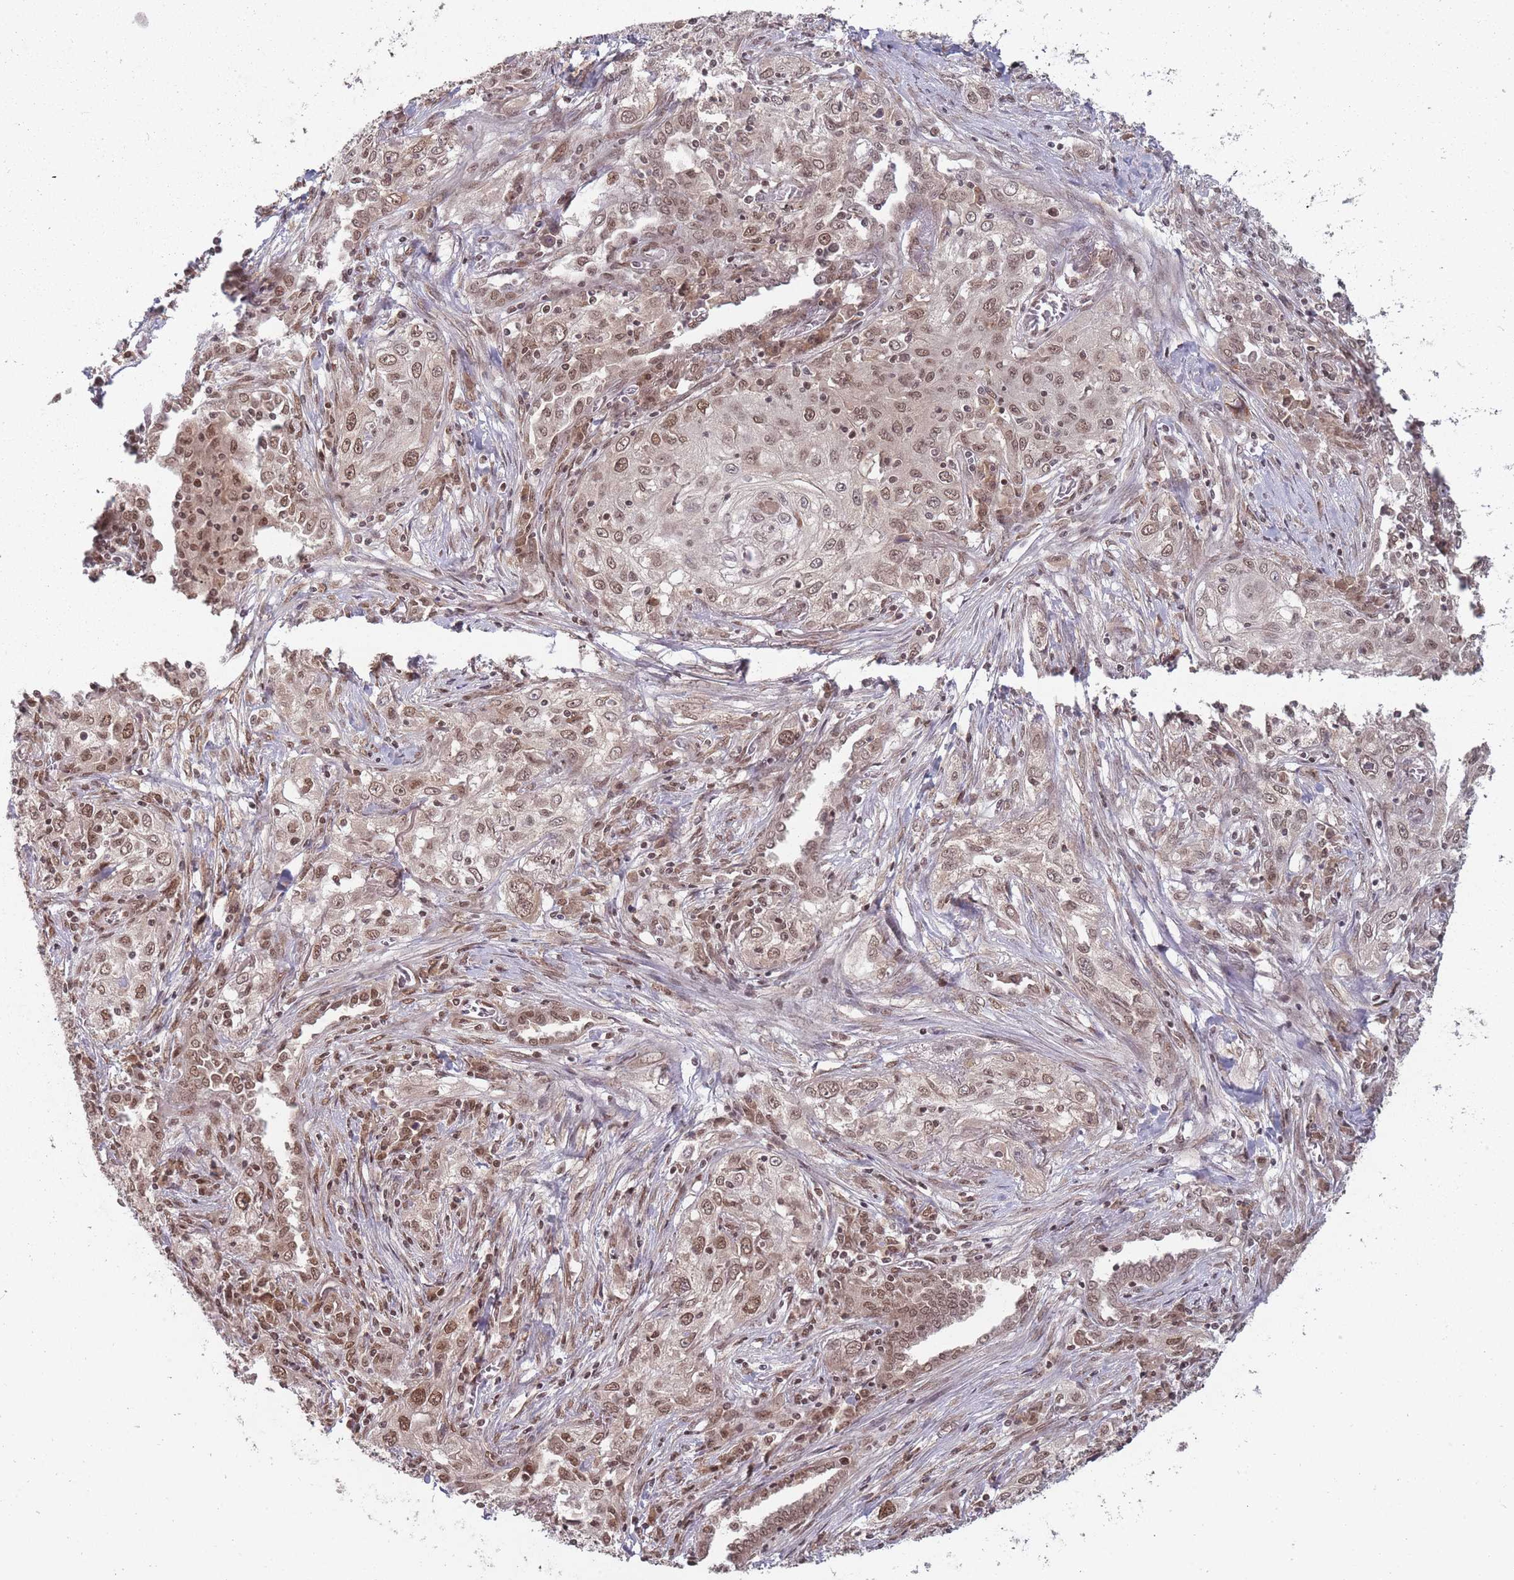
{"staining": {"intensity": "moderate", "quantity": ">75%", "location": "nuclear"}, "tissue": "lung cancer", "cell_type": "Tumor cells", "image_type": "cancer", "snomed": [{"axis": "morphology", "description": "Squamous cell carcinoma, NOS"}, {"axis": "topography", "description": "Lung"}], "caption": "Moderate nuclear protein positivity is present in about >75% of tumor cells in lung cancer. The protein of interest is shown in brown color, while the nuclei are stained blue.", "gene": "TMED3", "patient": {"sex": "female", "age": 69}}